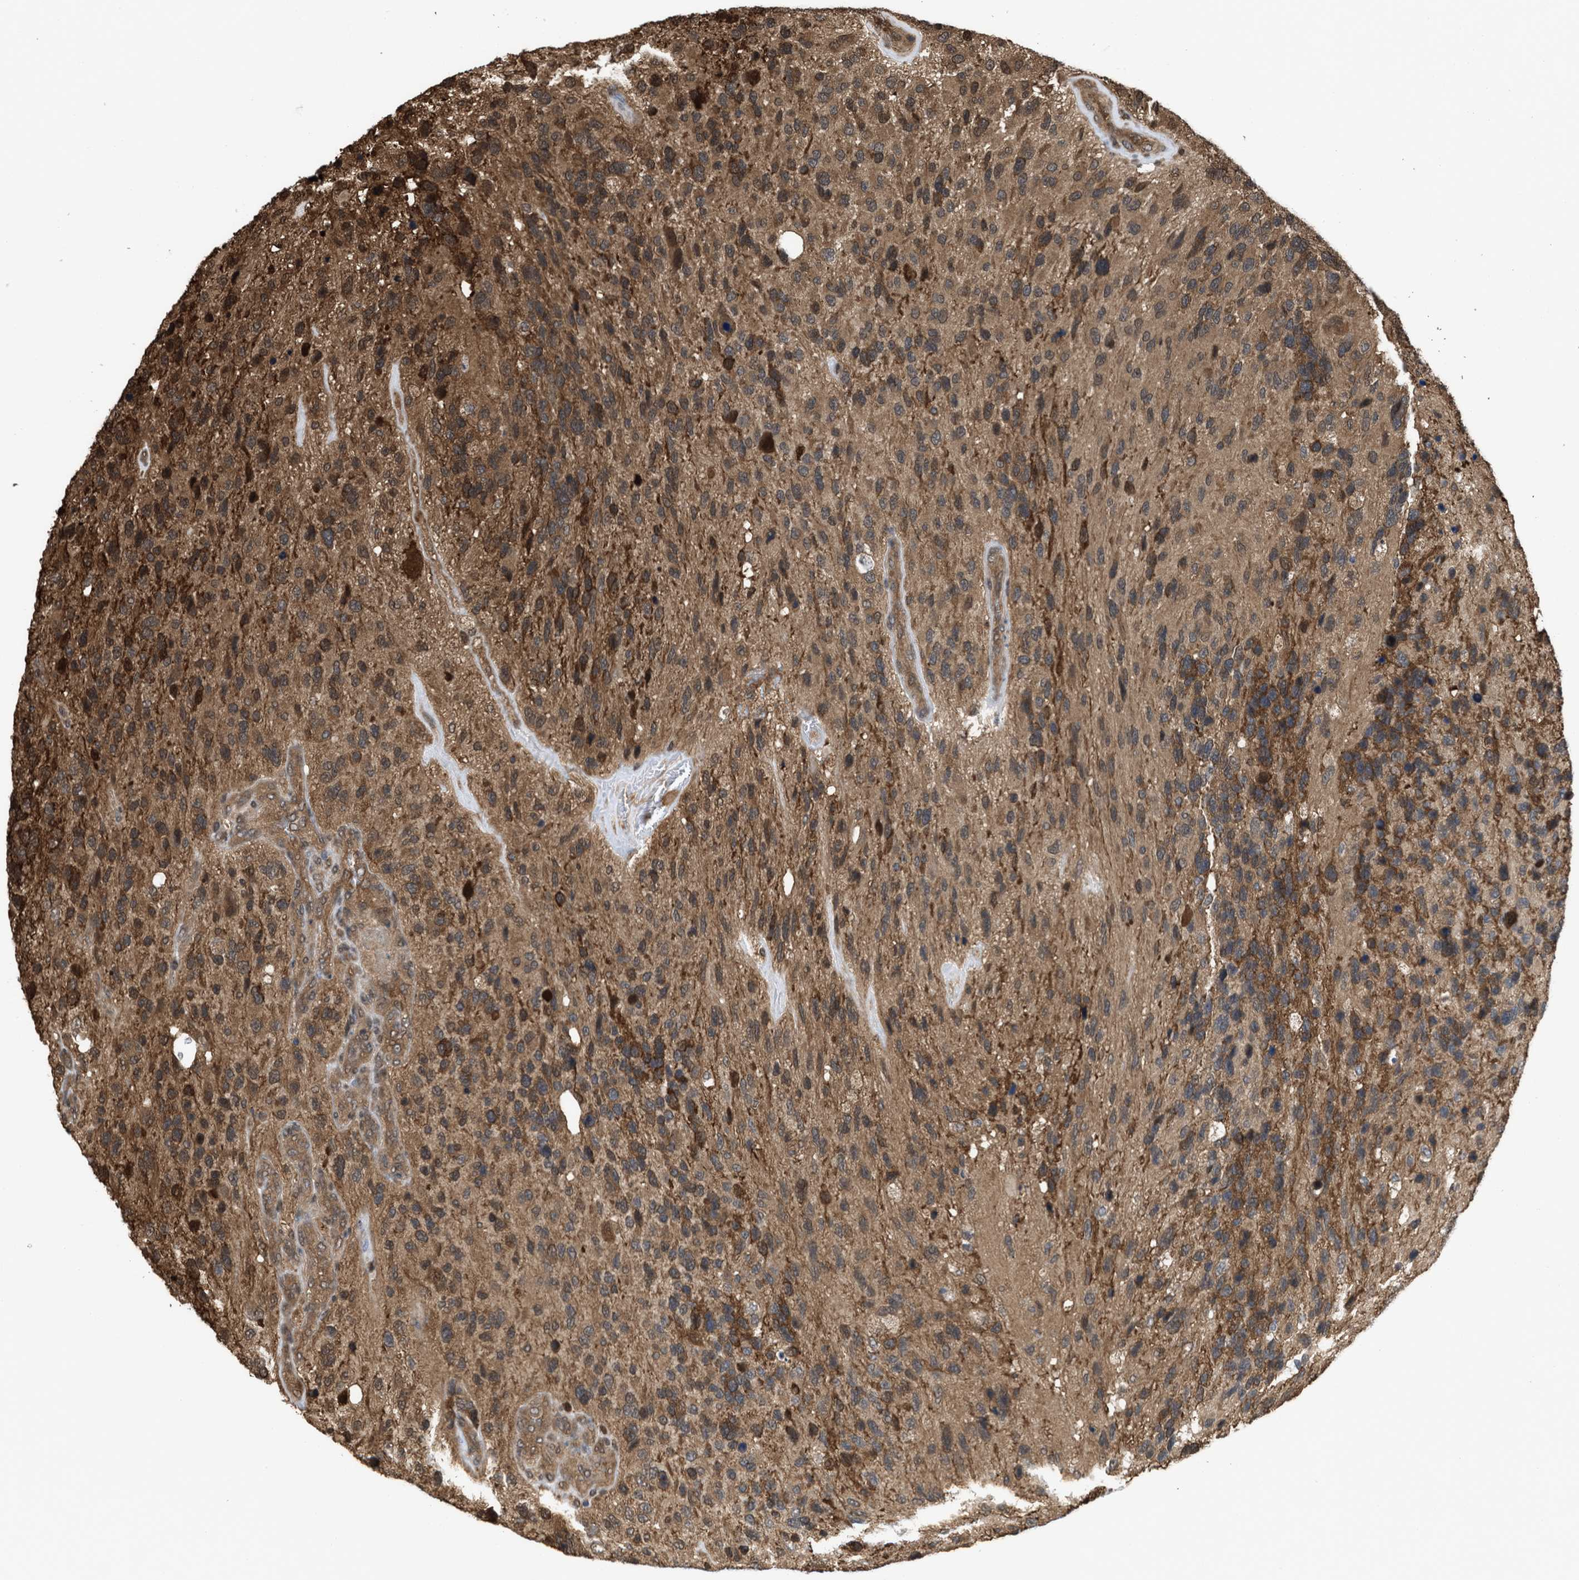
{"staining": {"intensity": "strong", "quantity": ">75%", "location": "cytoplasmic/membranous"}, "tissue": "glioma", "cell_type": "Tumor cells", "image_type": "cancer", "snomed": [{"axis": "morphology", "description": "Glioma, malignant, High grade"}, {"axis": "topography", "description": "Brain"}], "caption": "IHC of malignant glioma (high-grade) shows high levels of strong cytoplasmic/membranous expression in approximately >75% of tumor cells. The protein of interest is stained brown, and the nuclei are stained in blue (DAB (3,3'-diaminobenzidine) IHC with brightfield microscopy, high magnification).", "gene": "YWHAG", "patient": {"sex": "female", "age": 58}}